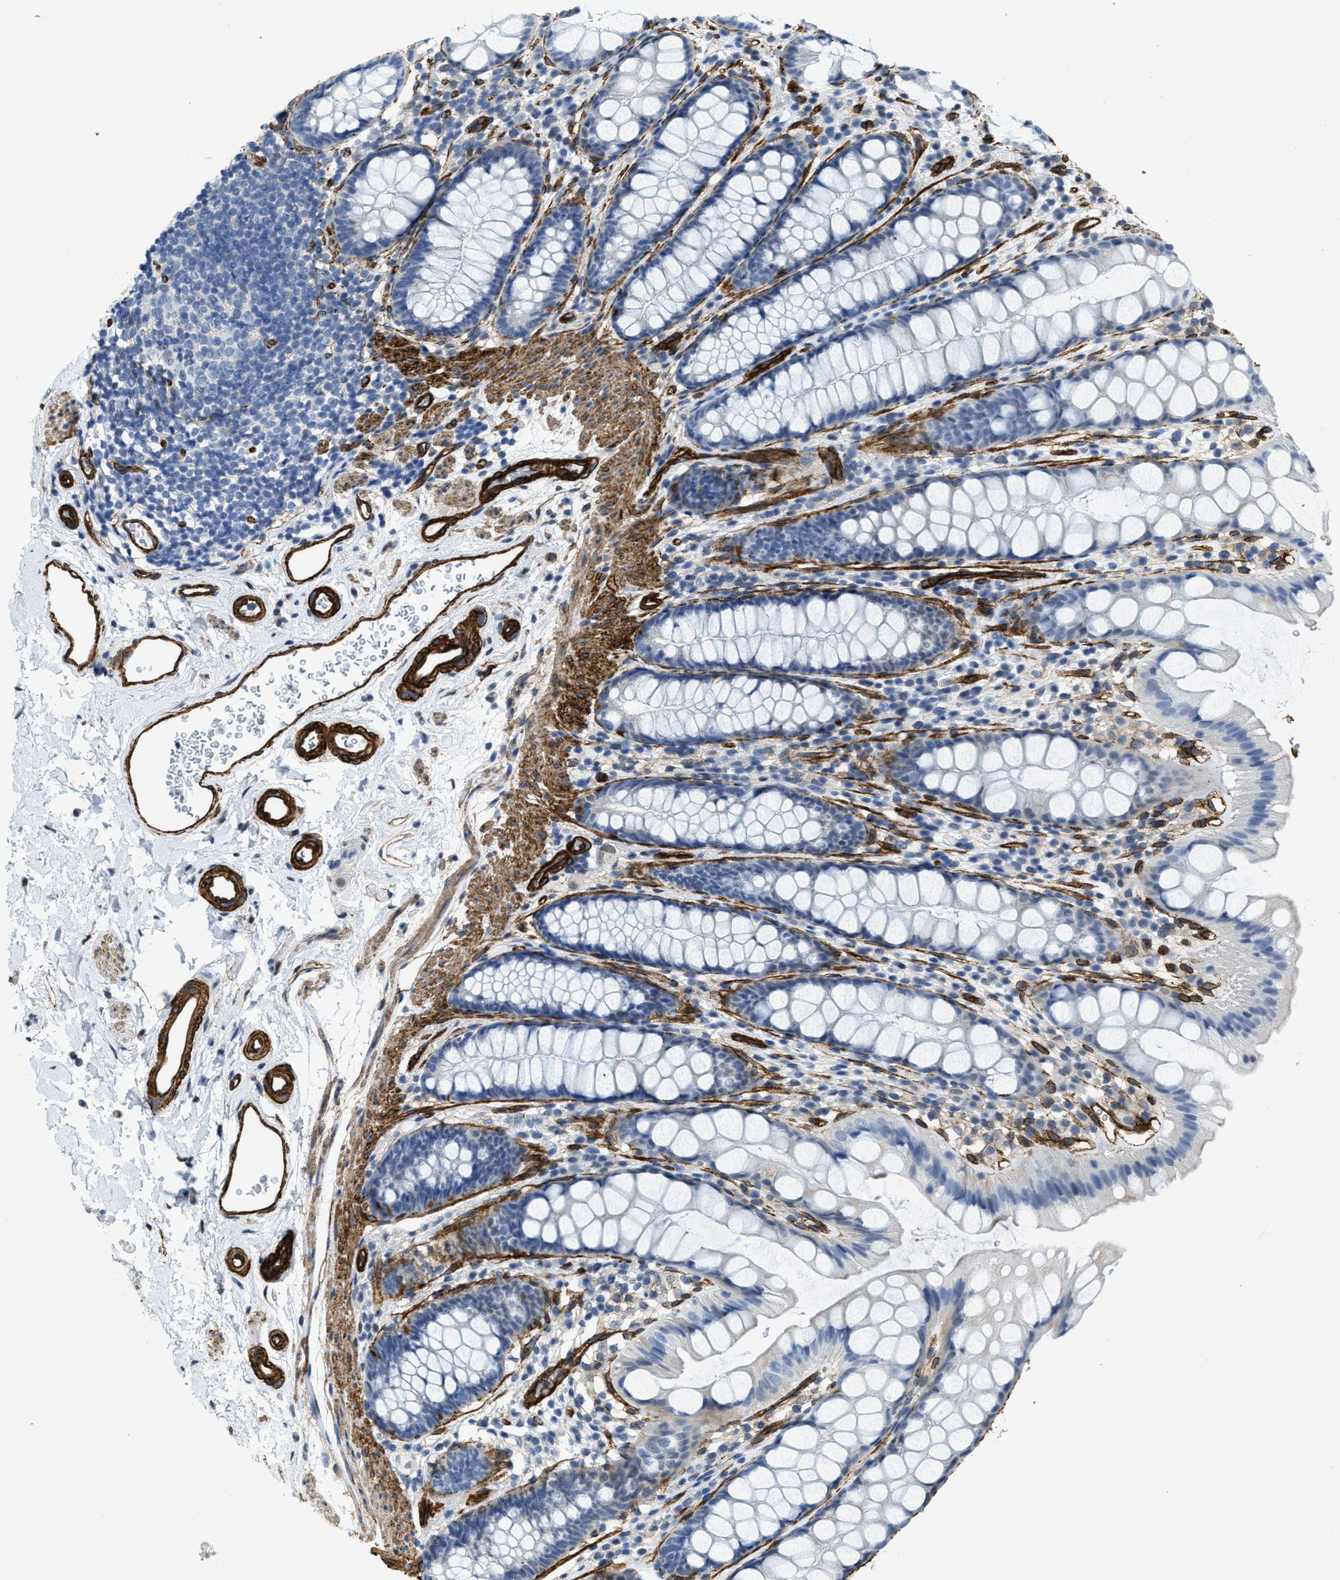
{"staining": {"intensity": "negative", "quantity": "none", "location": "none"}, "tissue": "rectum", "cell_type": "Glandular cells", "image_type": "normal", "snomed": [{"axis": "morphology", "description": "Normal tissue, NOS"}, {"axis": "topography", "description": "Rectum"}], "caption": "Protein analysis of normal rectum displays no significant positivity in glandular cells.", "gene": "NAB1", "patient": {"sex": "female", "age": 65}}